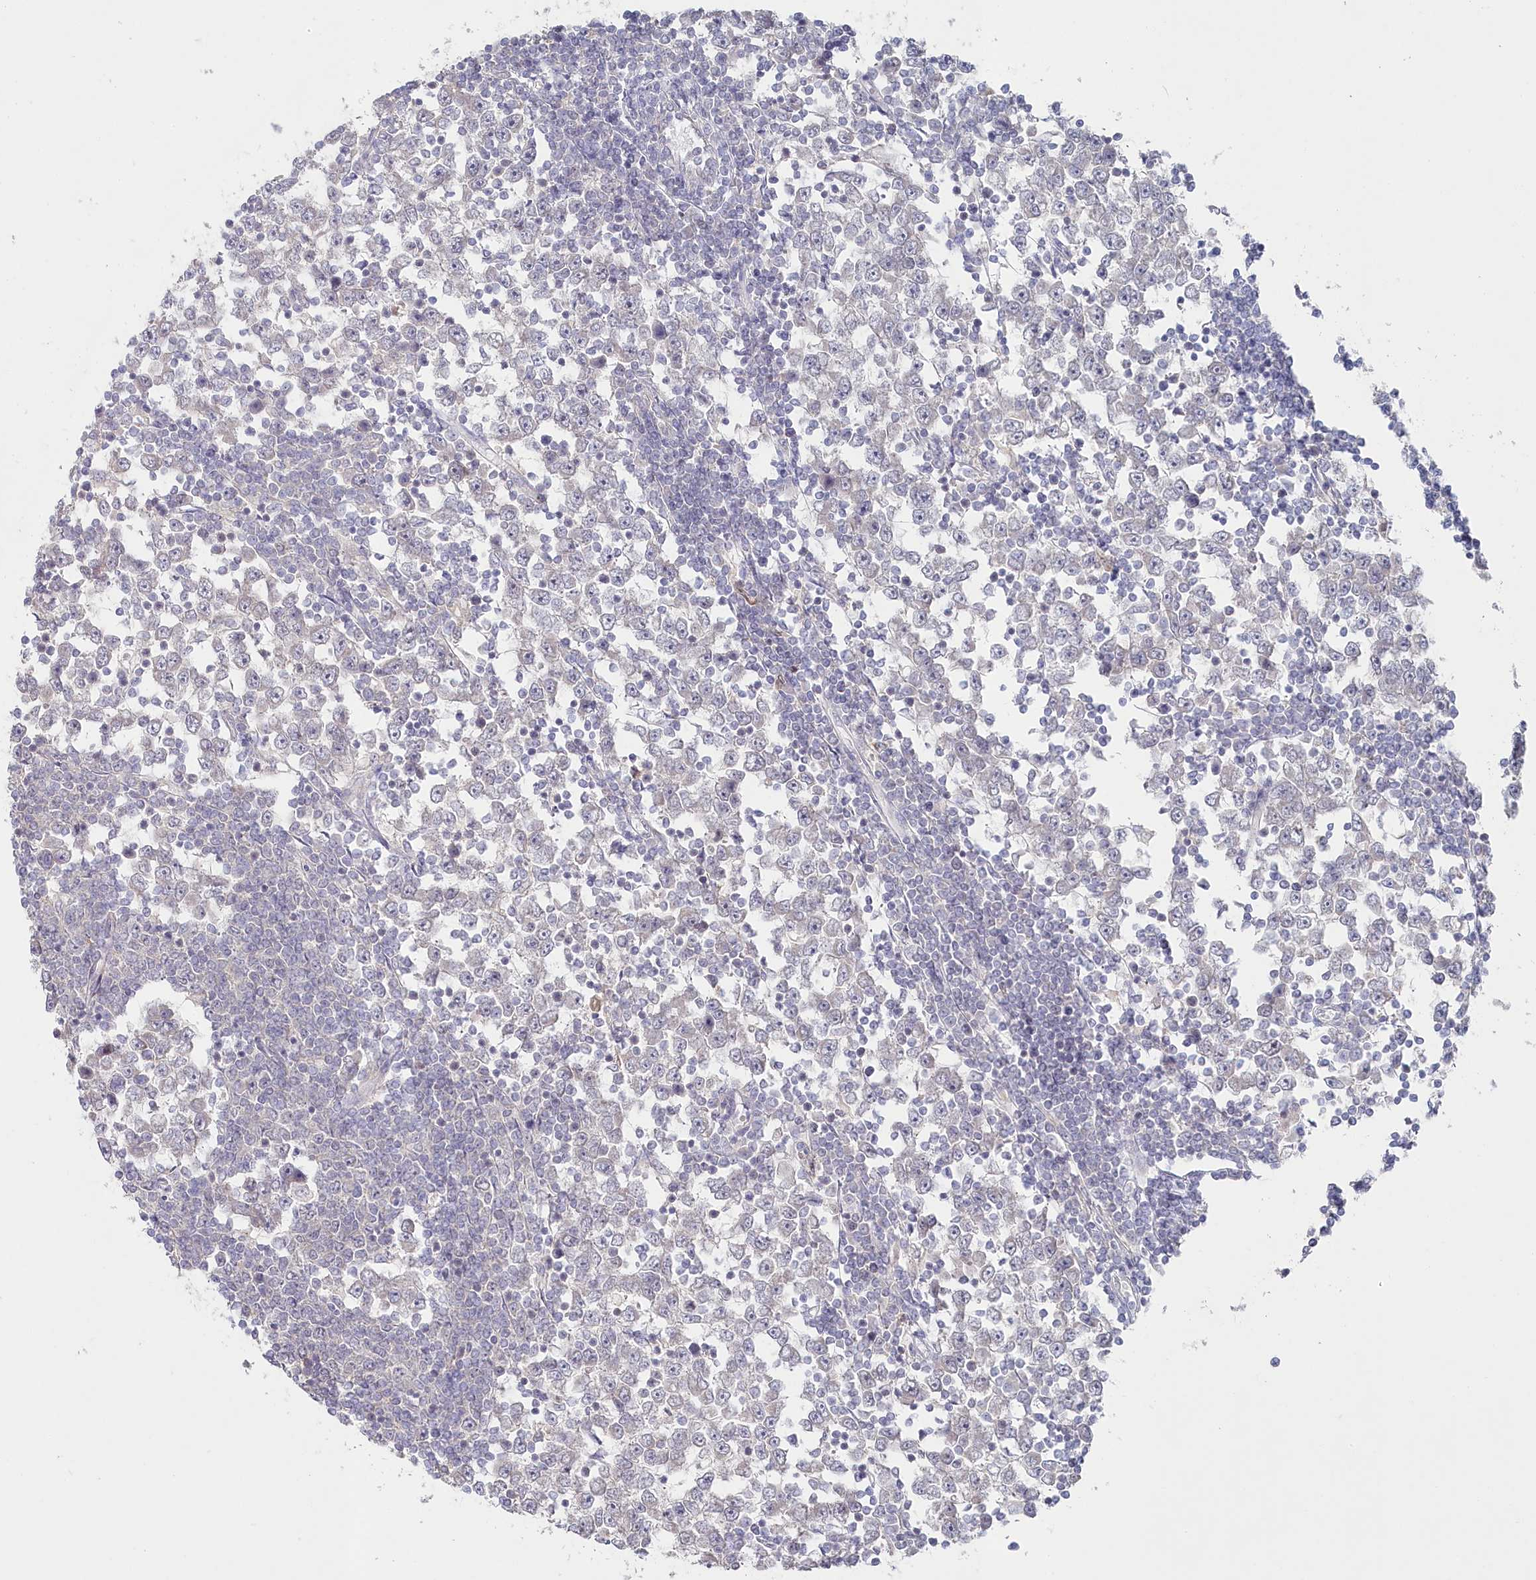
{"staining": {"intensity": "negative", "quantity": "none", "location": "none"}, "tissue": "testis cancer", "cell_type": "Tumor cells", "image_type": "cancer", "snomed": [{"axis": "morphology", "description": "Seminoma, NOS"}, {"axis": "topography", "description": "Testis"}], "caption": "There is no significant expression in tumor cells of testis cancer. Brightfield microscopy of IHC stained with DAB (brown) and hematoxylin (blue), captured at high magnification.", "gene": "AAMDC", "patient": {"sex": "male", "age": 65}}